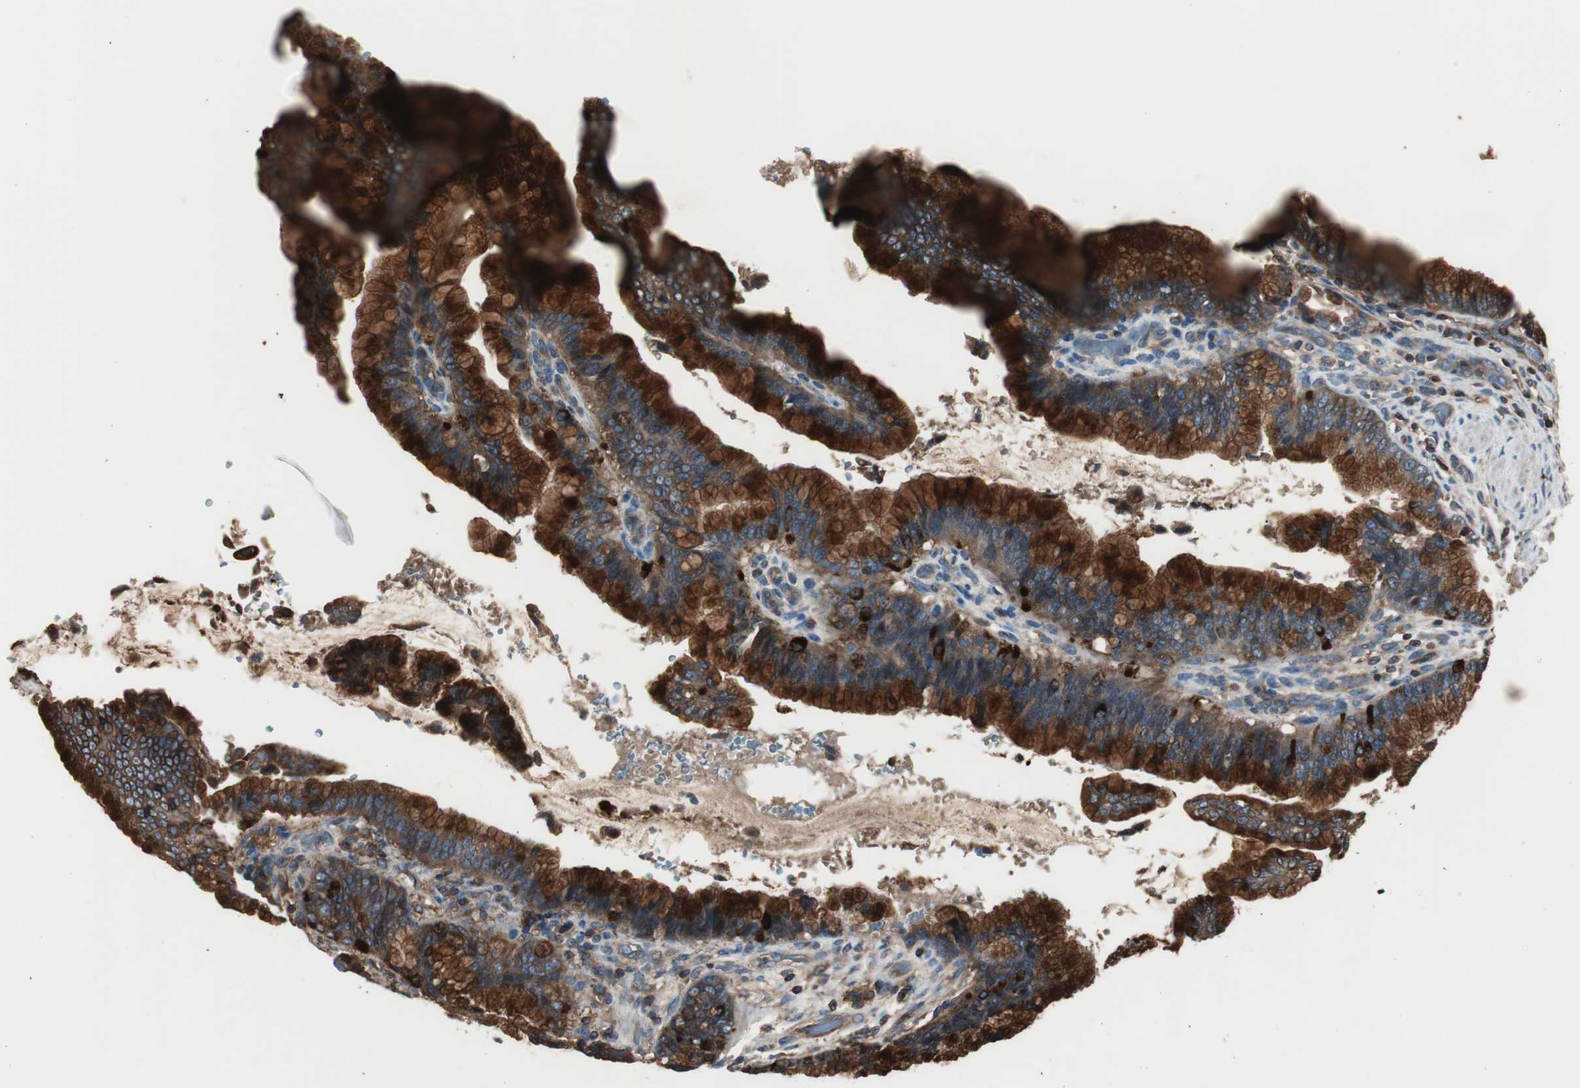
{"staining": {"intensity": "strong", "quantity": ">75%", "location": "cytoplasmic/membranous"}, "tissue": "pancreatic cancer", "cell_type": "Tumor cells", "image_type": "cancer", "snomed": [{"axis": "morphology", "description": "Adenocarcinoma, NOS"}, {"axis": "topography", "description": "Pancreas"}], "caption": "Brown immunohistochemical staining in pancreatic cancer (adenocarcinoma) reveals strong cytoplasmic/membranous expression in approximately >75% of tumor cells.", "gene": "B2M", "patient": {"sex": "female", "age": 64}}